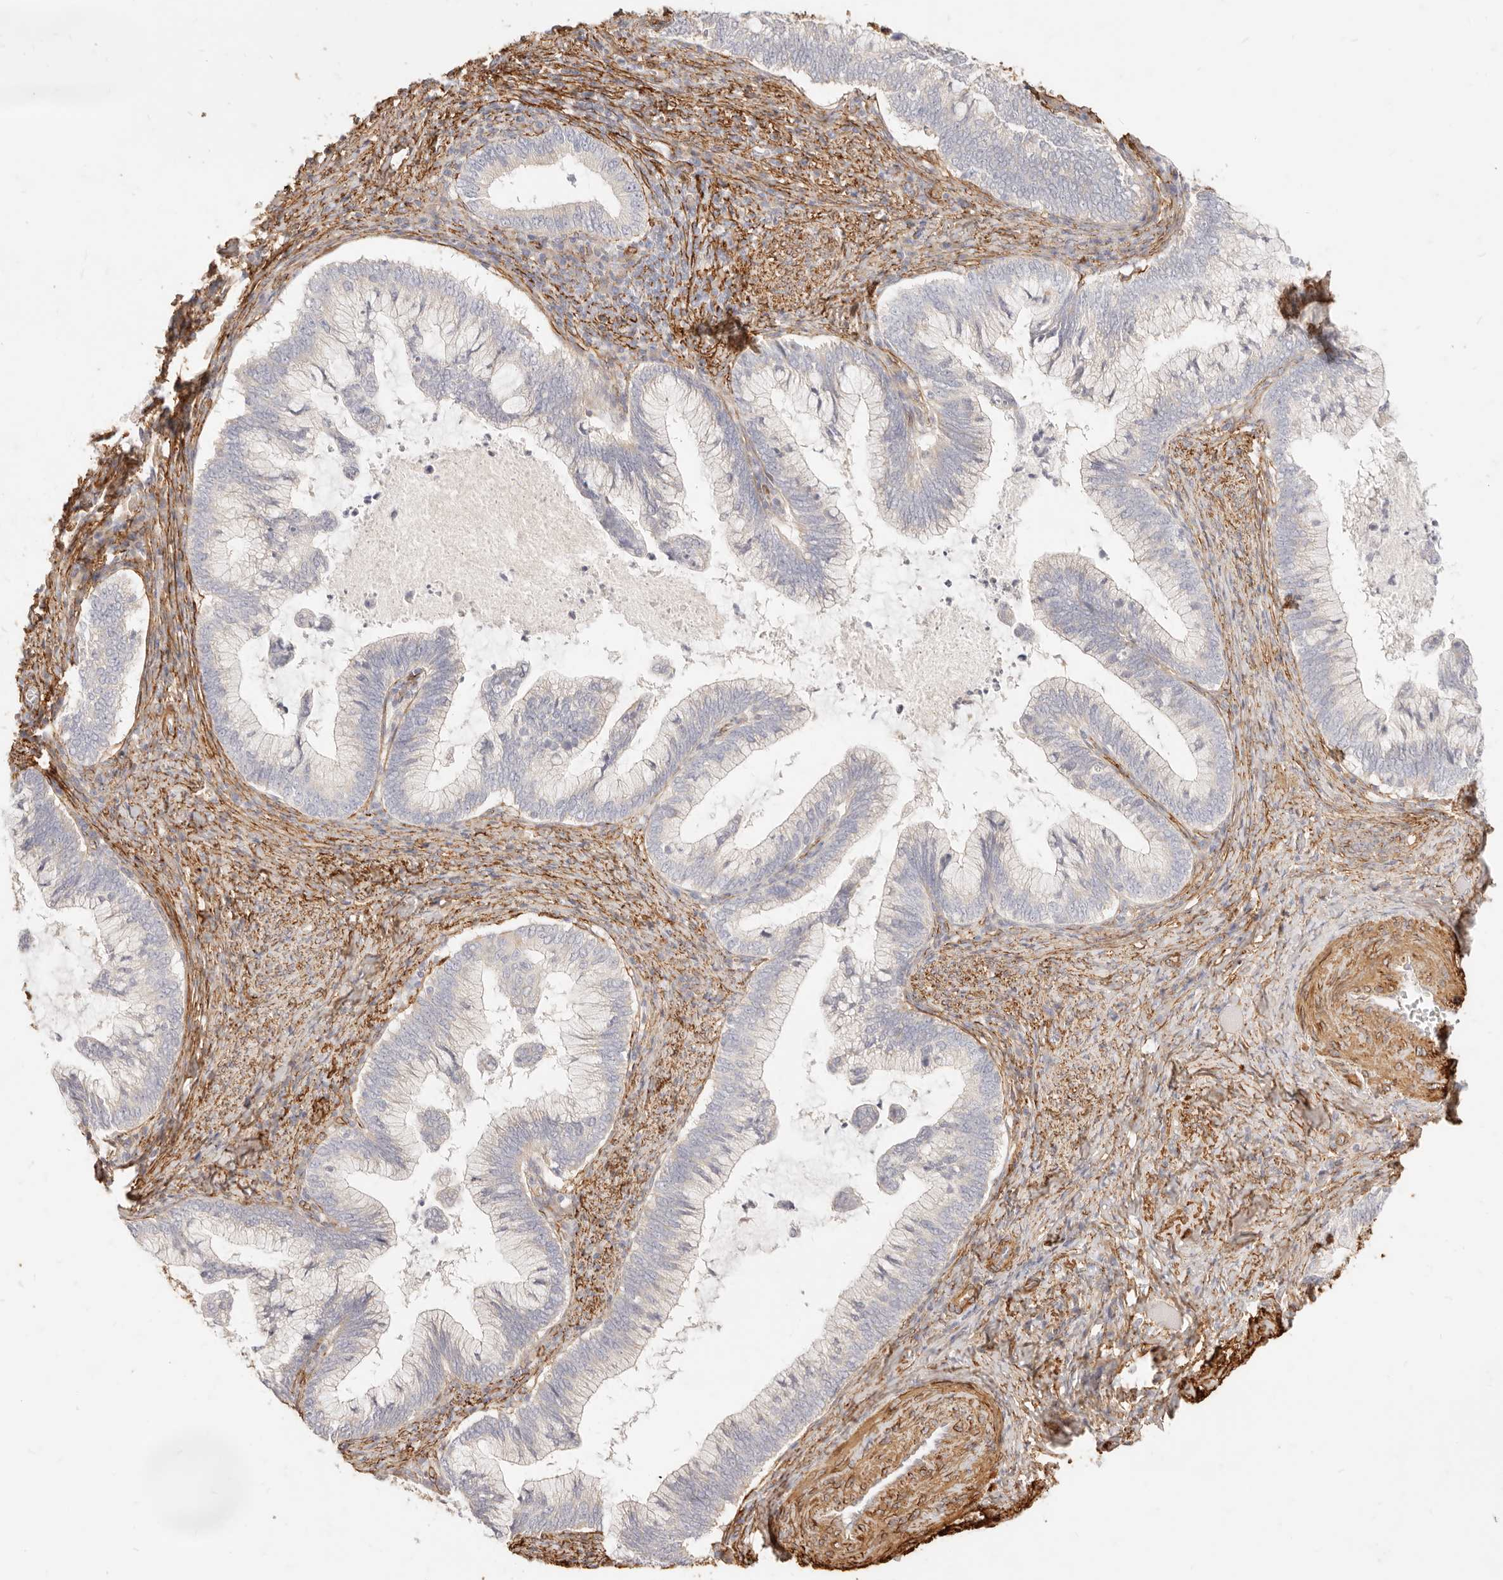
{"staining": {"intensity": "negative", "quantity": "none", "location": "none"}, "tissue": "cervical cancer", "cell_type": "Tumor cells", "image_type": "cancer", "snomed": [{"axis": "morphology", "description": "Adenocarcinoma, NOS"}, {"axis": "topography", "description": "Cervix"}], "caption": "High power microscopy photomicrograph of an immunohistochemistry (IHC) image of cervical adenocarcinoma, revealing no significant positivity in tumor cells.", "gene": "TMTC2", "patient": {"sex": "female", "age": 36}}